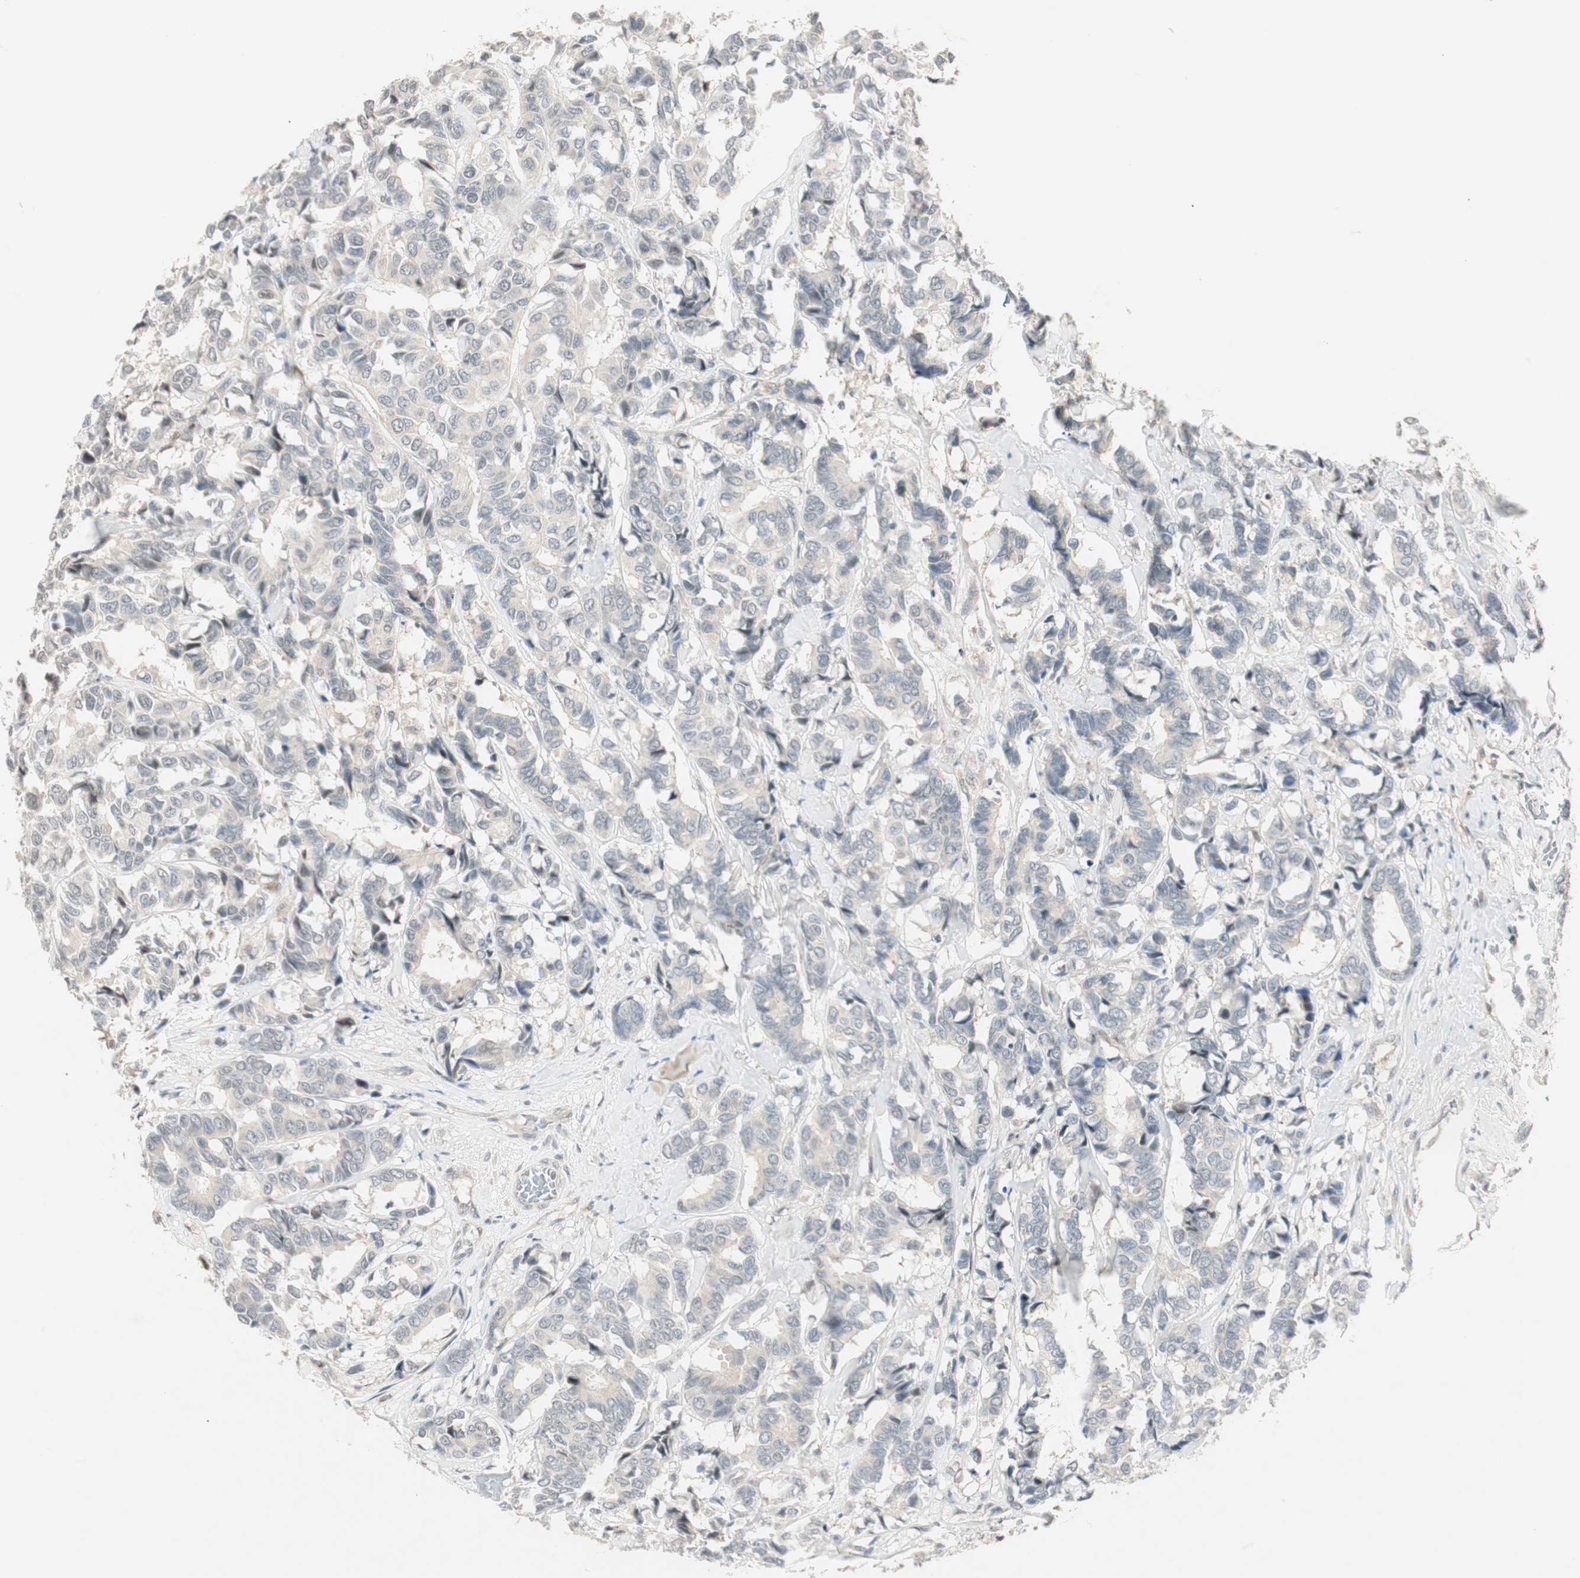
{"staining": {"intensity": "negative", "quantity": "none", "location": "none"}, "tissue": "breast cancer", "cell_type": "Tumor cells", "image_type": "cancer", "snomed": [{"axis": "morphology", "description": "Duct carcinoma"}, {"axis": "topography", "description": "Breast"}], "caption": "Breast intraductal carcinoma was stained to show a protein in brown. There is no significant staining in tumor cells.", "gene": "ACSL5", "patient": {"sex": "female", "age": 87}}